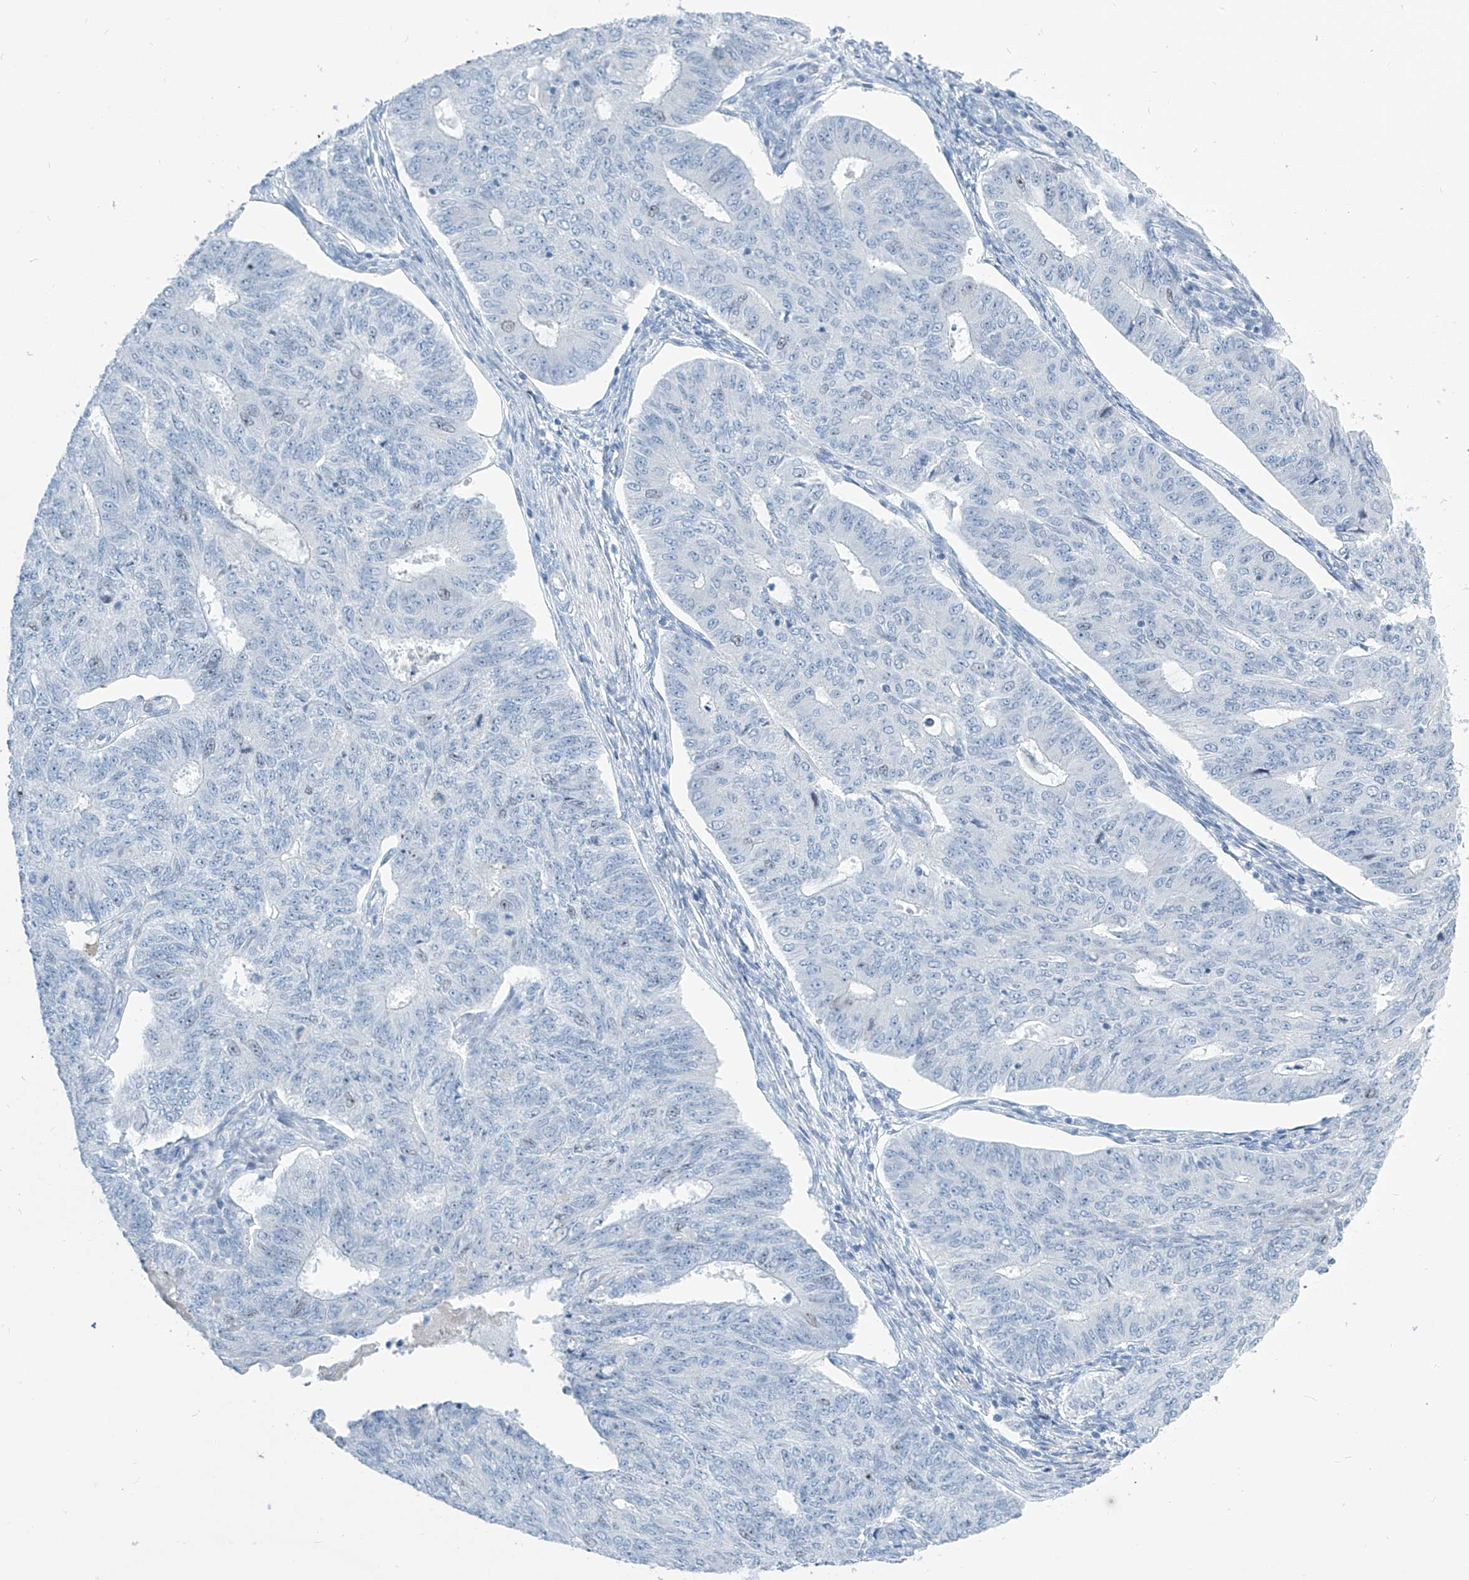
{"staining": {"intensity": "negative", "quantity": "none", "location": "none"}, "tissue": "endometrial cancer", "cell_type": "Tumor cells", "image_type": "cancer", "snomed": [{"axis": "morphology", "description": "Adenocarcinoma, NOS"}, {"axis": "topography", "description": "Endometrium"}], "caption": "A histopathology image of human endometrial cancer (adenocarcinoma) is negative for staining in tumor cells.", "gene": "SGO2", "patient": {"sex": "female", "age": 32}}